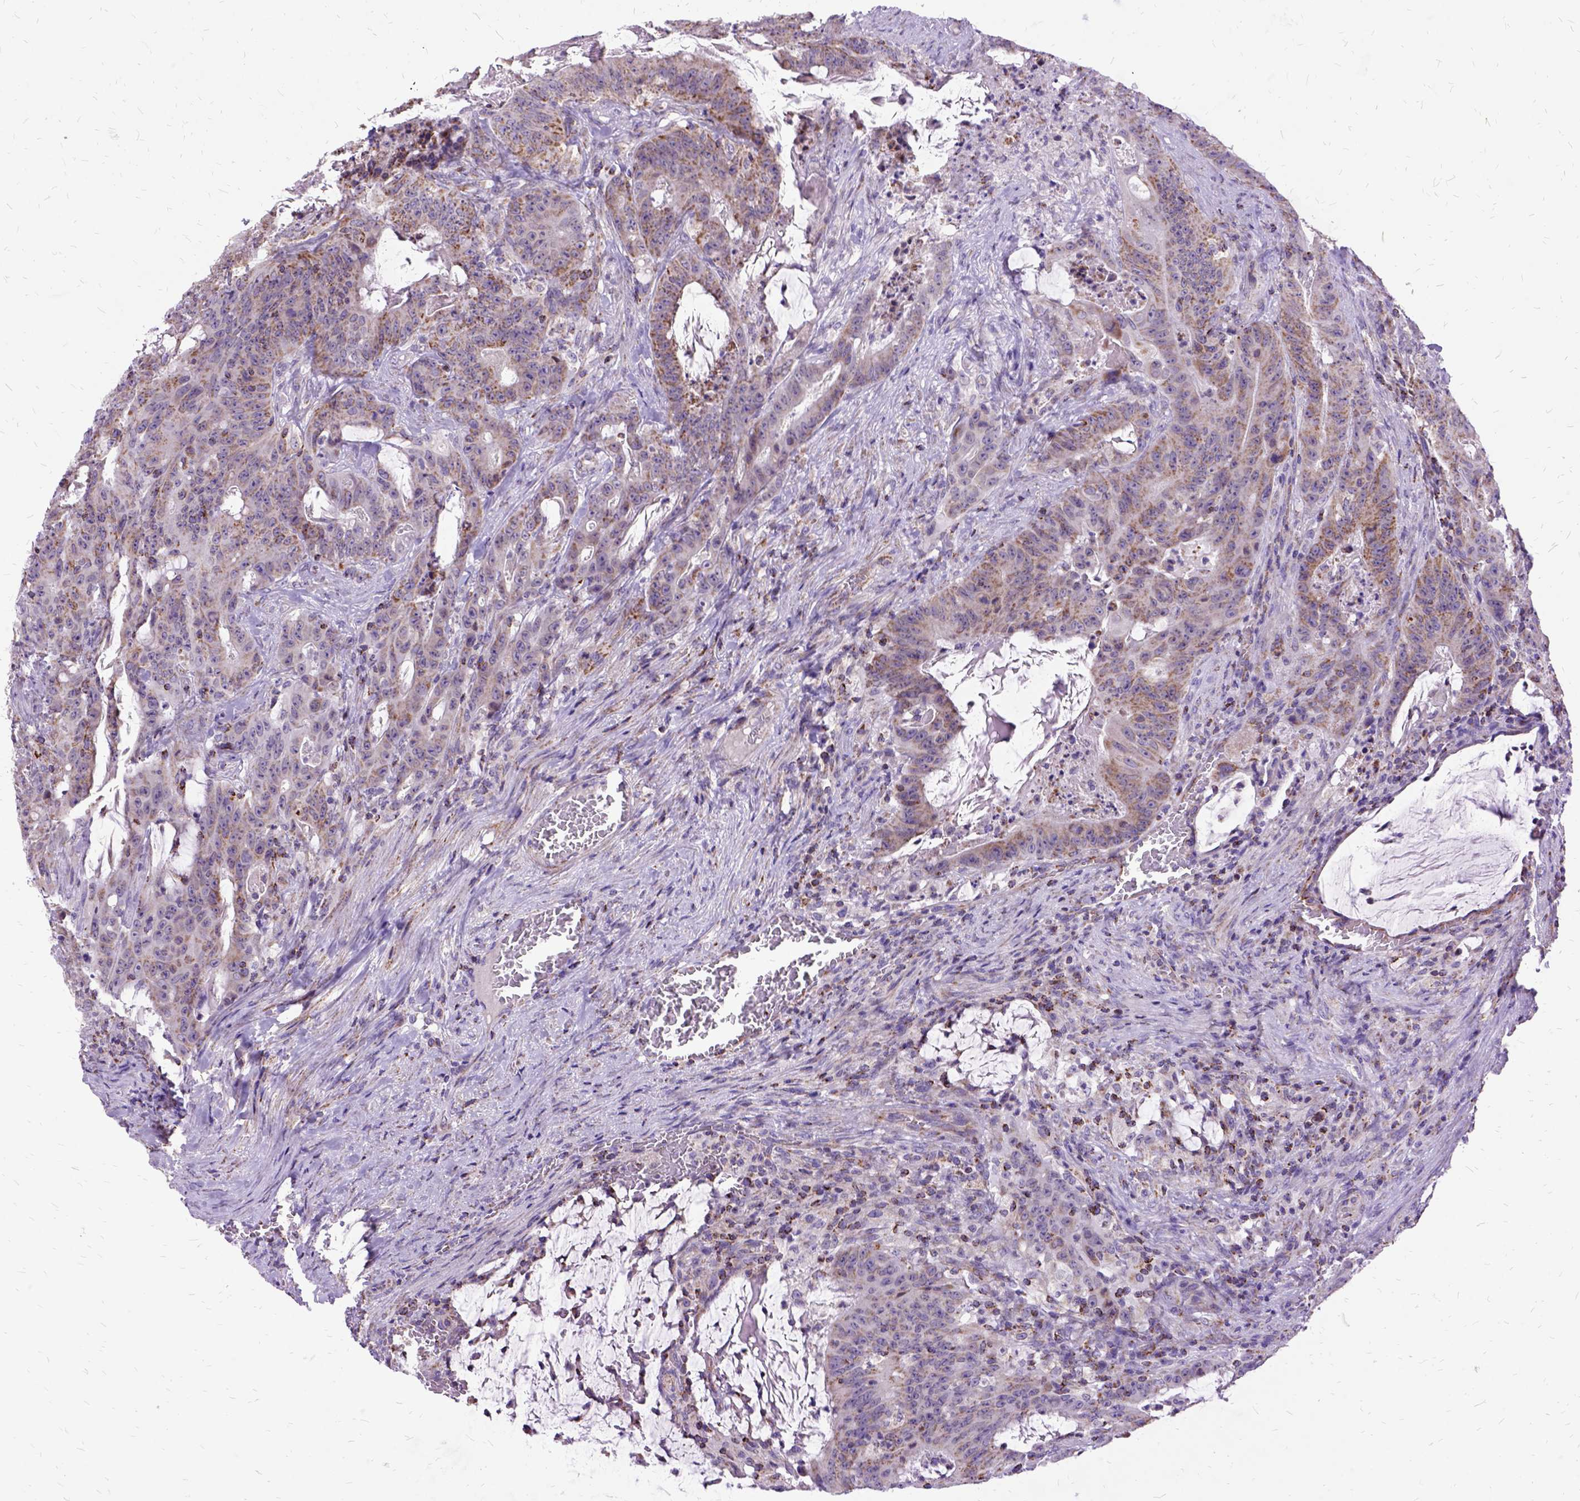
{"staining": {"intensity": "moderate", "quantity": "25%-75%", "location": "cytoplasmic/membranous"}, "tissue": "colorectal cancer", "cell_type": "Tumor cells", "image_type": "cancer", "snomed": [{"axis": "morphology", "description": "Adenocarcinoma, NOS"}, {"axis": "topography", "description": "Colon"}], "caption": "Immunohistochemical staining of adenocarcinoma (colorectal) demonstrates medium levels of moderate cytoplasmic/membranous protein staining in approximately 25%-75% of tumor cells. (DAB (3,3'-diaminobenzidine) IHC, brown staining for protein, blue staining for nuclei).", "gene": "OXCT1", "patient": {"sex": "male", "age": 33}}